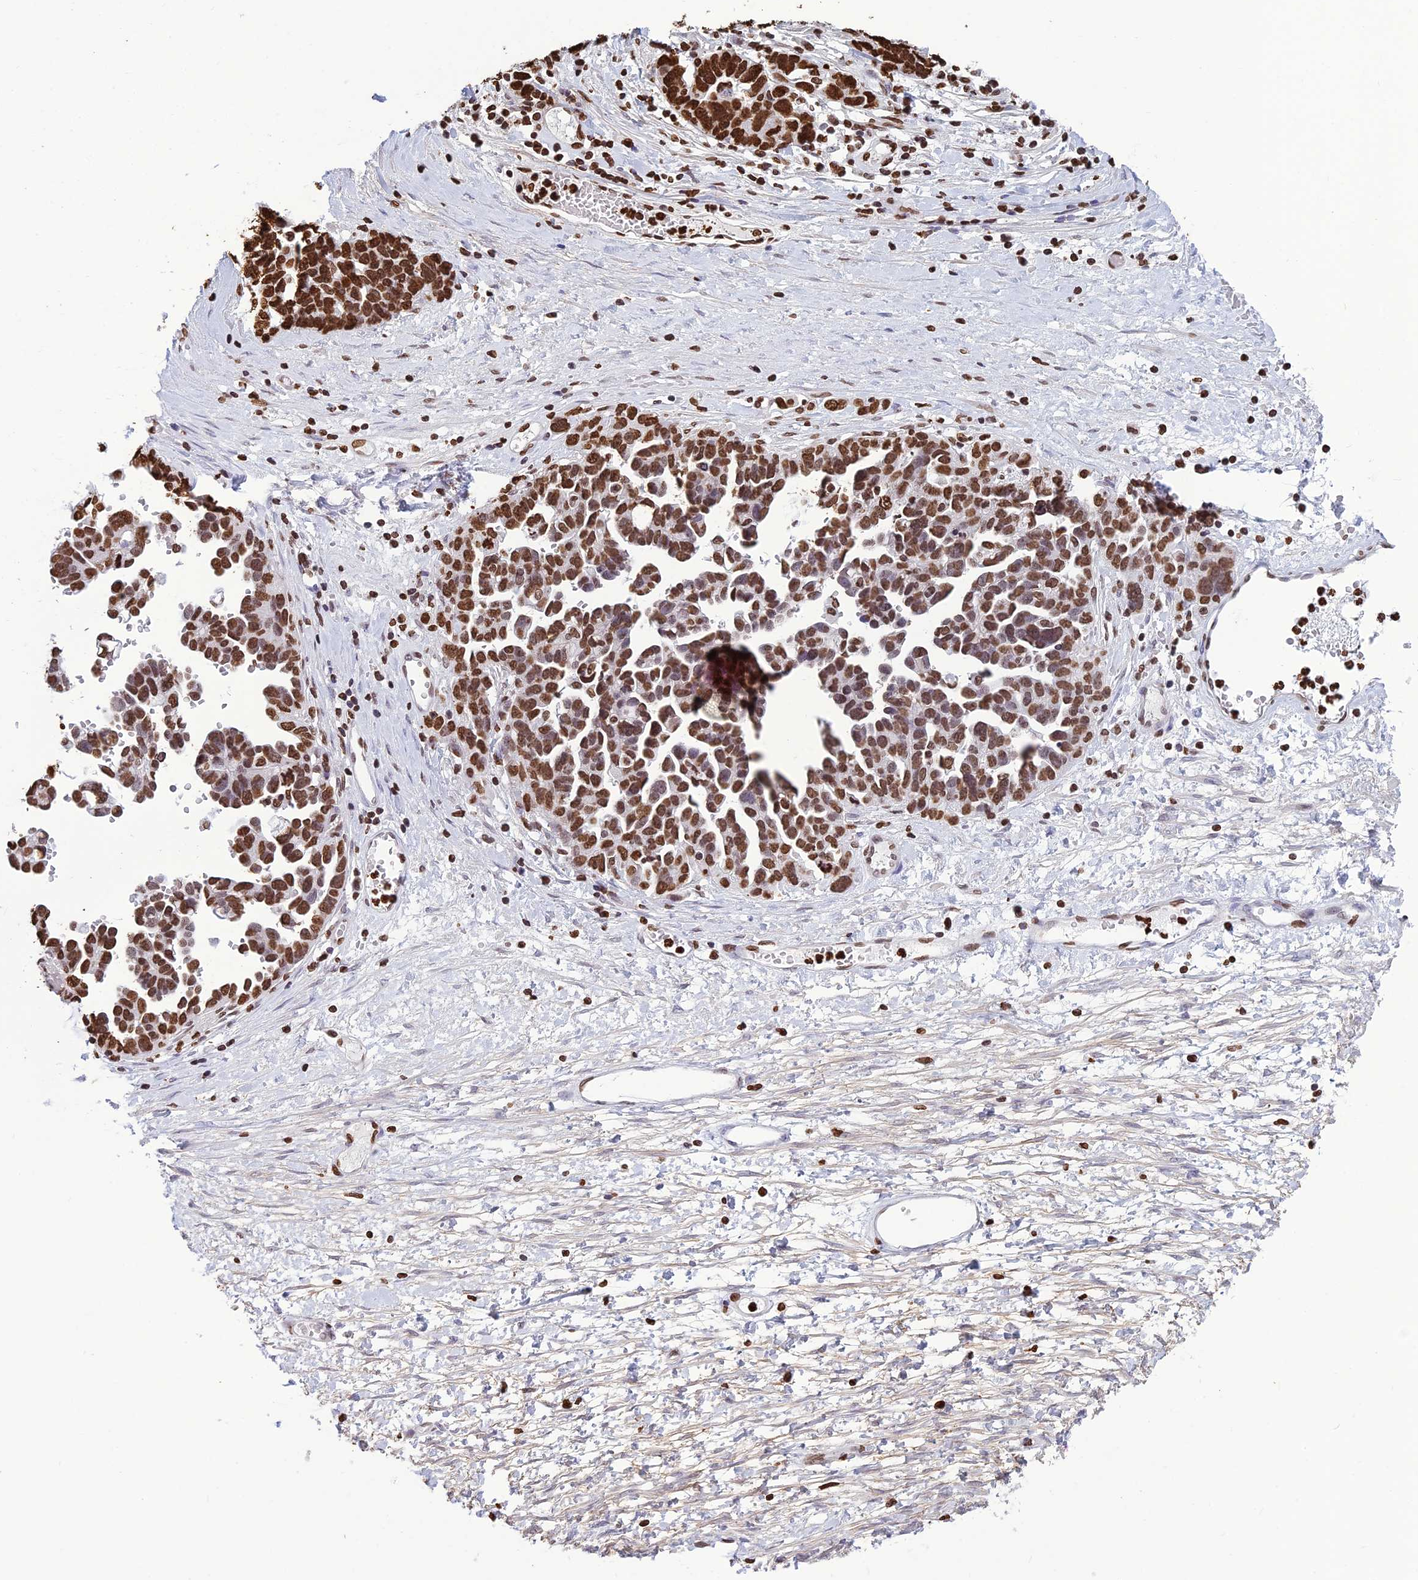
{"staining": {"intensity": "strong", "quantity": ">75%", "location": "nuclear"}, "tissue": "ovarian cancer", "cell_type": "Tumor cells", "image_type": "cancer", "snomed": [{"axis": "morphology", "description": "Cystadenocarcinoma, serous, NOS"}, {"axis": "topography", "description": "Ovary"}], "caption": "Immunohistochemistry of human ovarian cancer displays high levels of strong nuclear expression in about >75% of tumor cells.", "gene": "AKAP17A", "patient": {"sex": "female", "age": 54}}